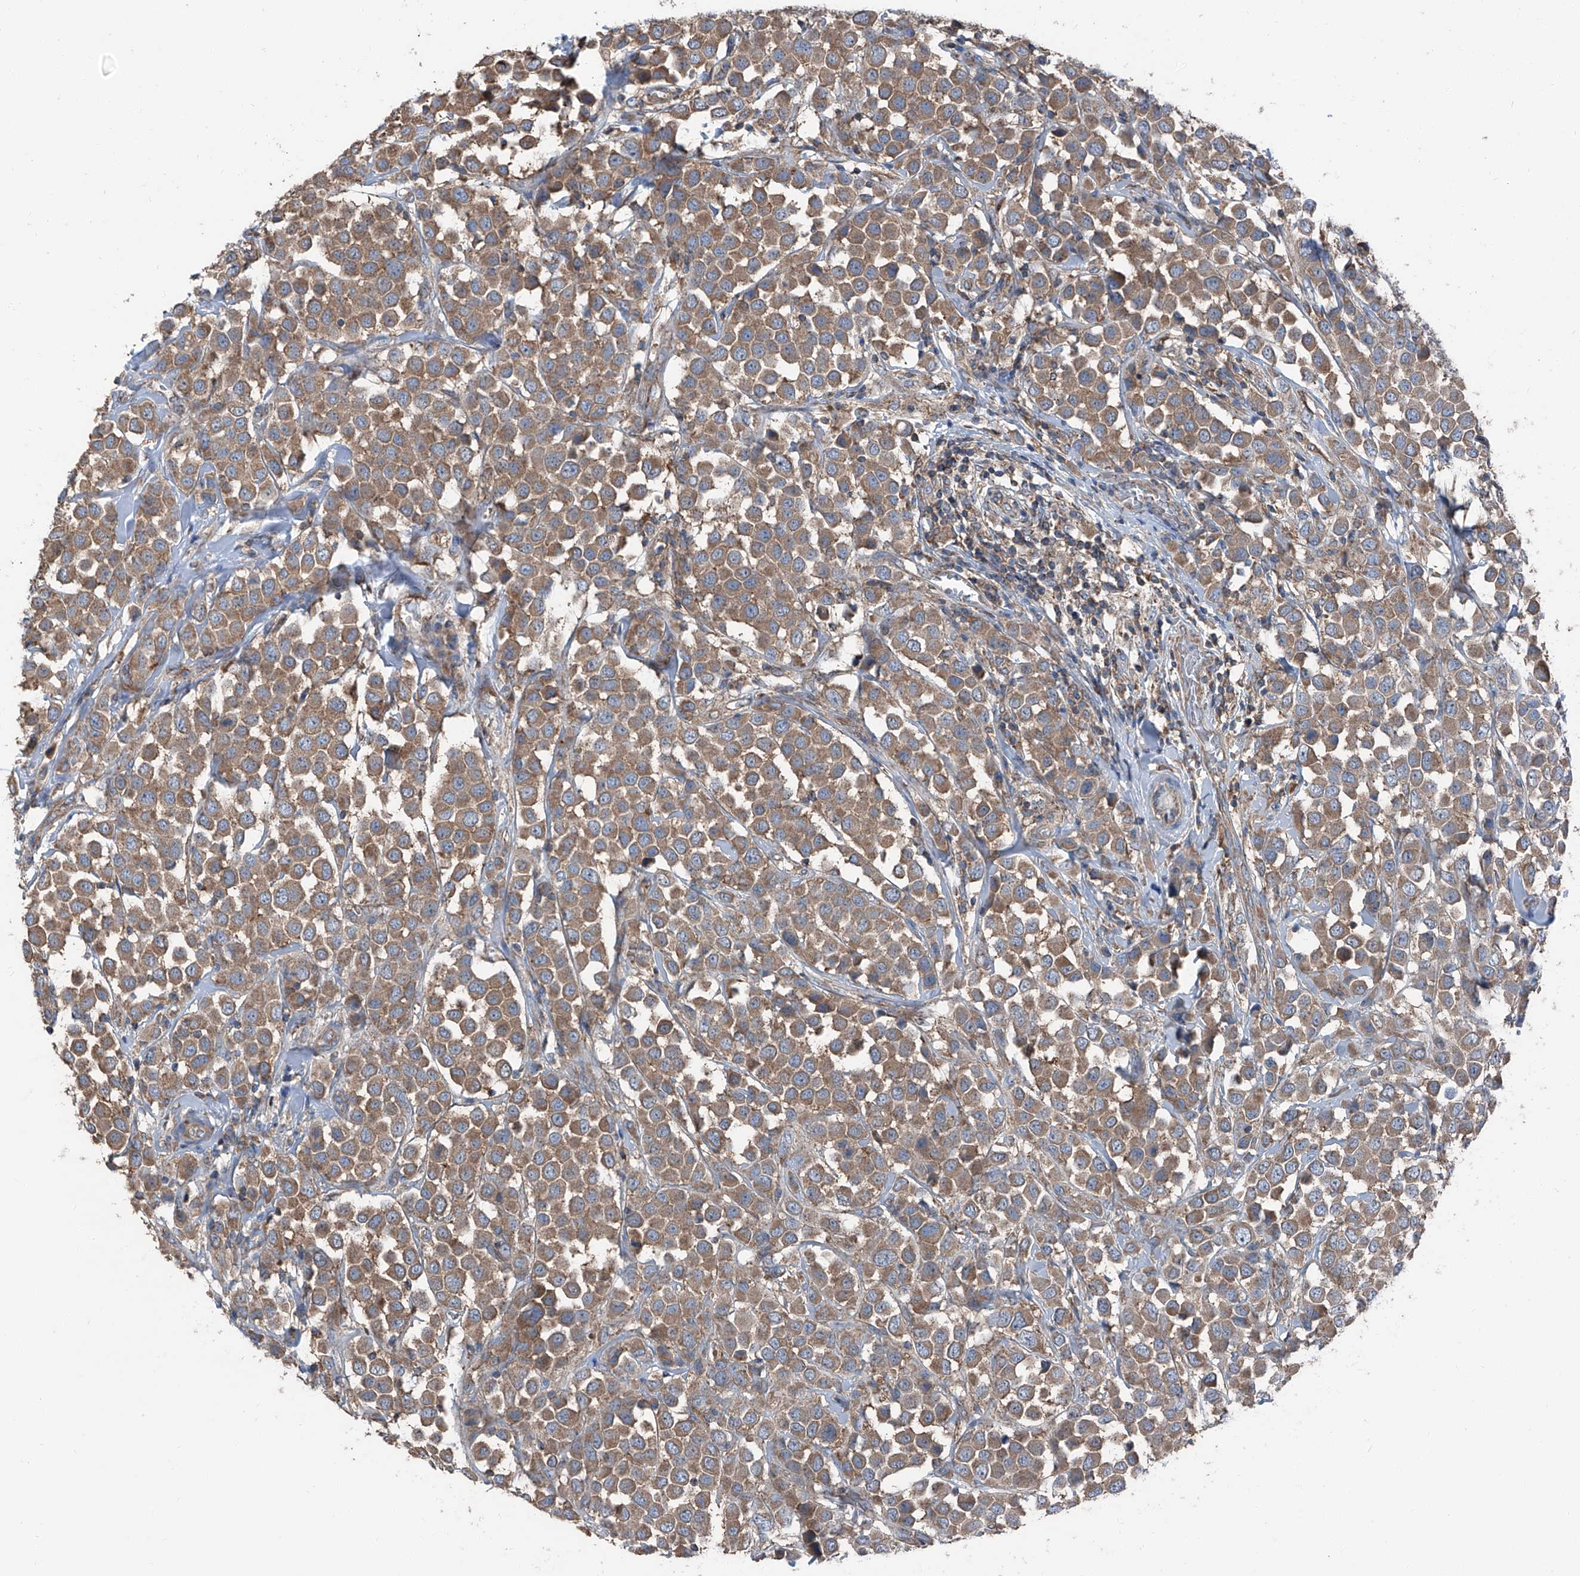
{"staining": {"intensity": "moderate", "quantity": ">75%", "location": "cytoplasmic/membranous"}, "tissue": "breast cancer", "cell_type": "Tumor cells", "image_type": "cancer", "snomed": [{"axis": "morphology", "description": "Duct carcinoma"}, {"axis": "topography", "description": "Breast"}], "caption": "Protein analysis of breast cancer tissue shows moderate cytoplasmic/membranous expression in about >75% of tumor cells. The protein is stained brown, and the nuclei are stained in blue (DAB IHC with brightfield microscopy, high magnification).", "gene": "GPR142", "patient": {"sex": "female", "age": 61}}